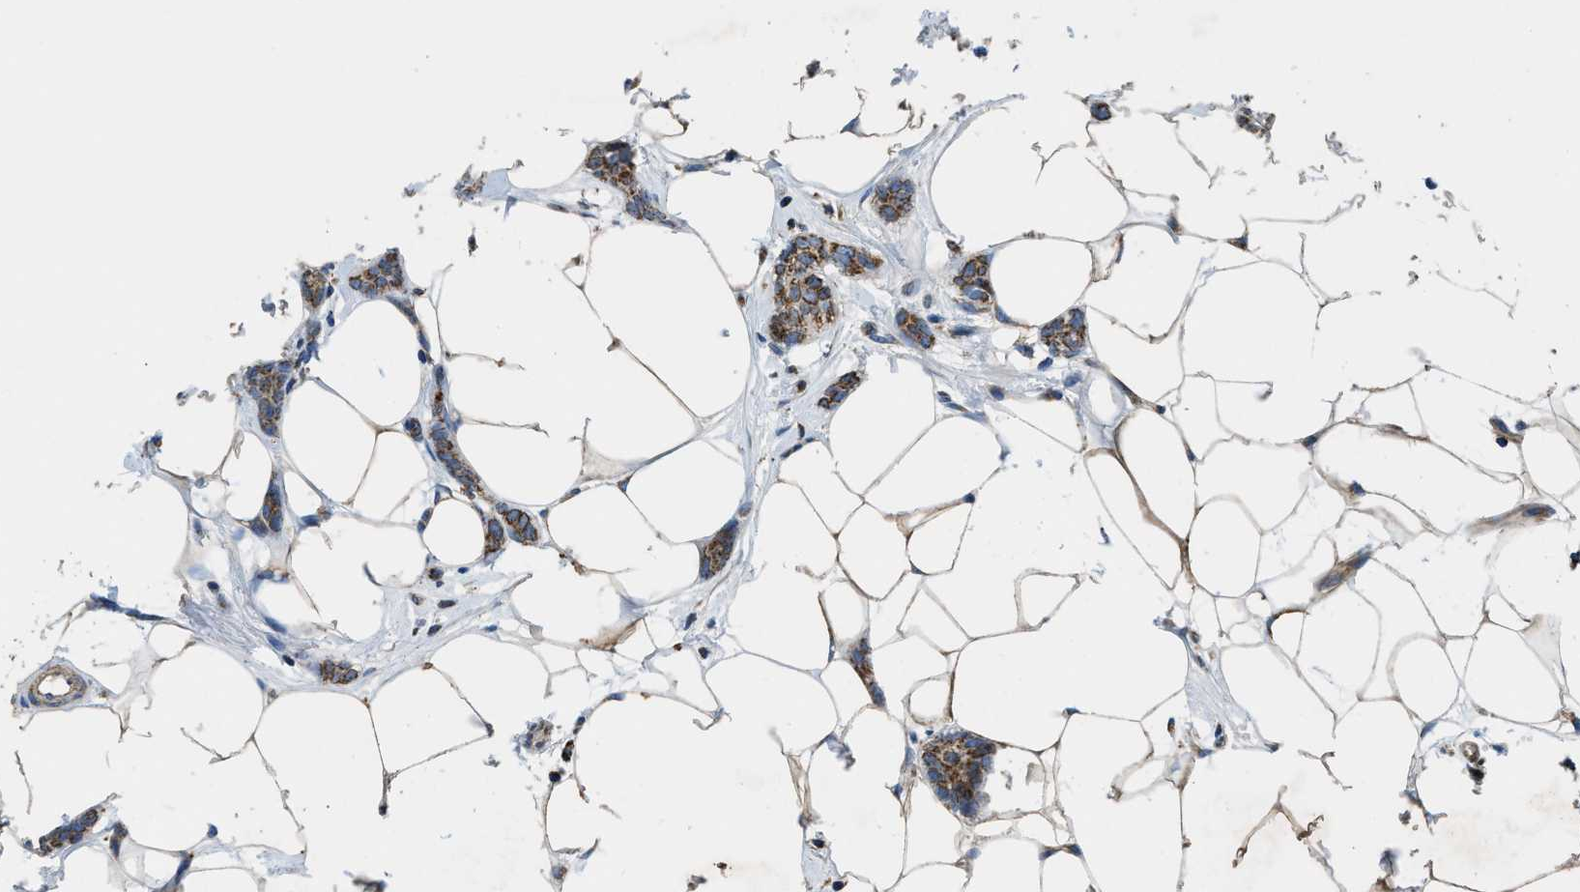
{"staining": {"intensity": "moderate", "quantity": ">75%", "location": "cytoplasmic/membranous"}, "tissue": "breast cancer", "cell_type": "Tumor cells", "image_type": "cancer", "snomed": [{"axis": "morphology", "description": "Lobular carcinoma"}, {"axis": "topography", "description": "Skin"}, {"axis": "topography", "description": "Breast"}], "caption": "DAB (3,3'-diaminobenzidine) immunohistochemical staining of breast lobular carcinoma reveals moderate cytoplasmic/membranous protein expression in about >75% of tumor cells.", "gene": "STK33", "patient": {"sex": "female", "age": 46}}